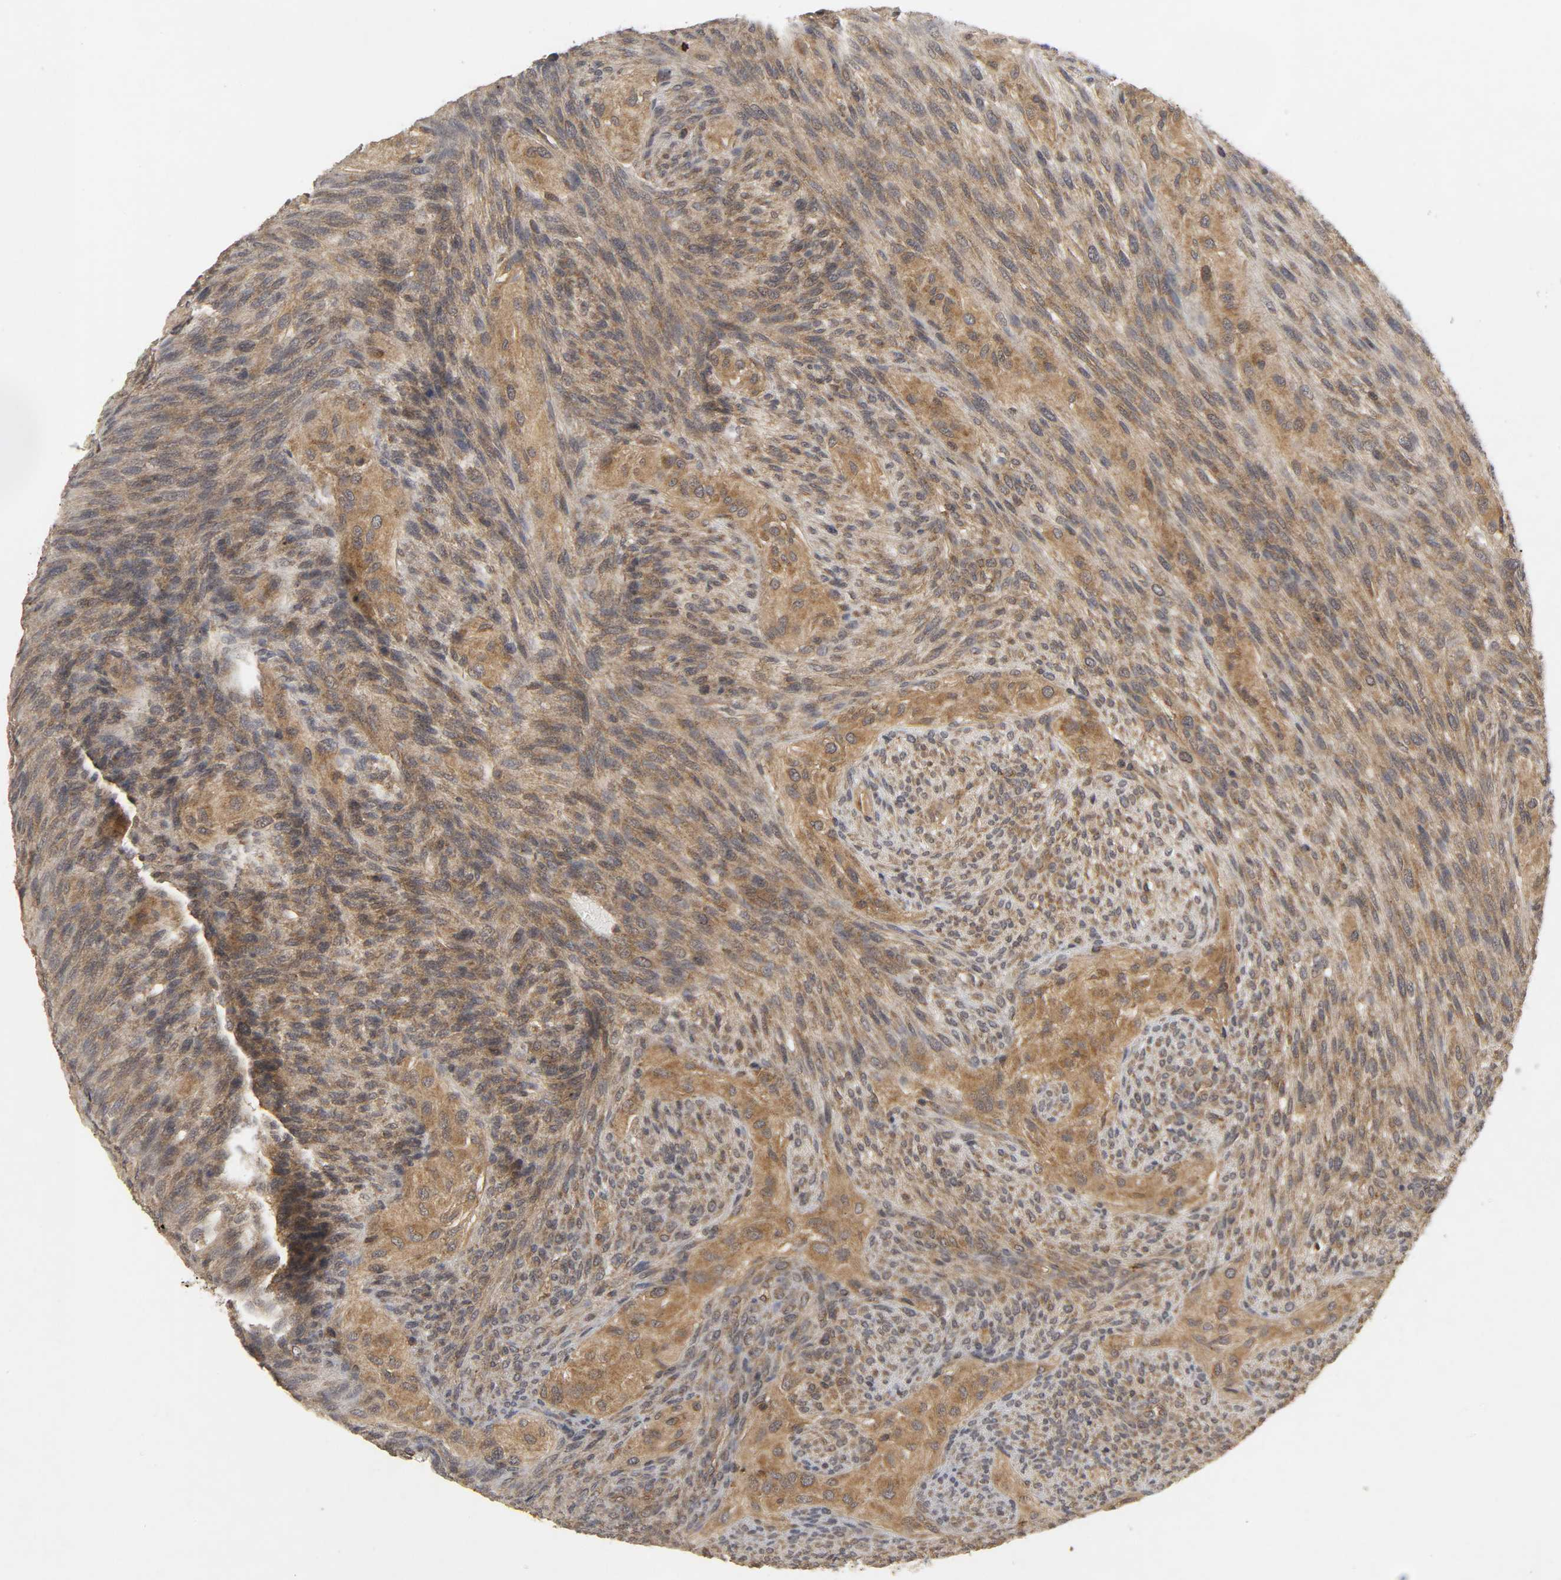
{"staining": {"intensity": "moderate", "quantity": ">75%", "location": "cytoplasmic/membranous"}, "tissue": "glioma", "cell_type": "Tumor cells", "image_type": "cancer", "snomed": [{"axis": "morphology", "description": "Glioma, malignant, High grade"}, {"axis": "topography", "description": "Cerebral cortex"}], "caption": "Human malignant glioma (high-grade) stained with a brown dye displays moderate cytoplasmic/membranous positive positivity in approximately >75% of tumor cells.", "gene": "TRAF6", "patient": {"sex": "female", "age": 55}}